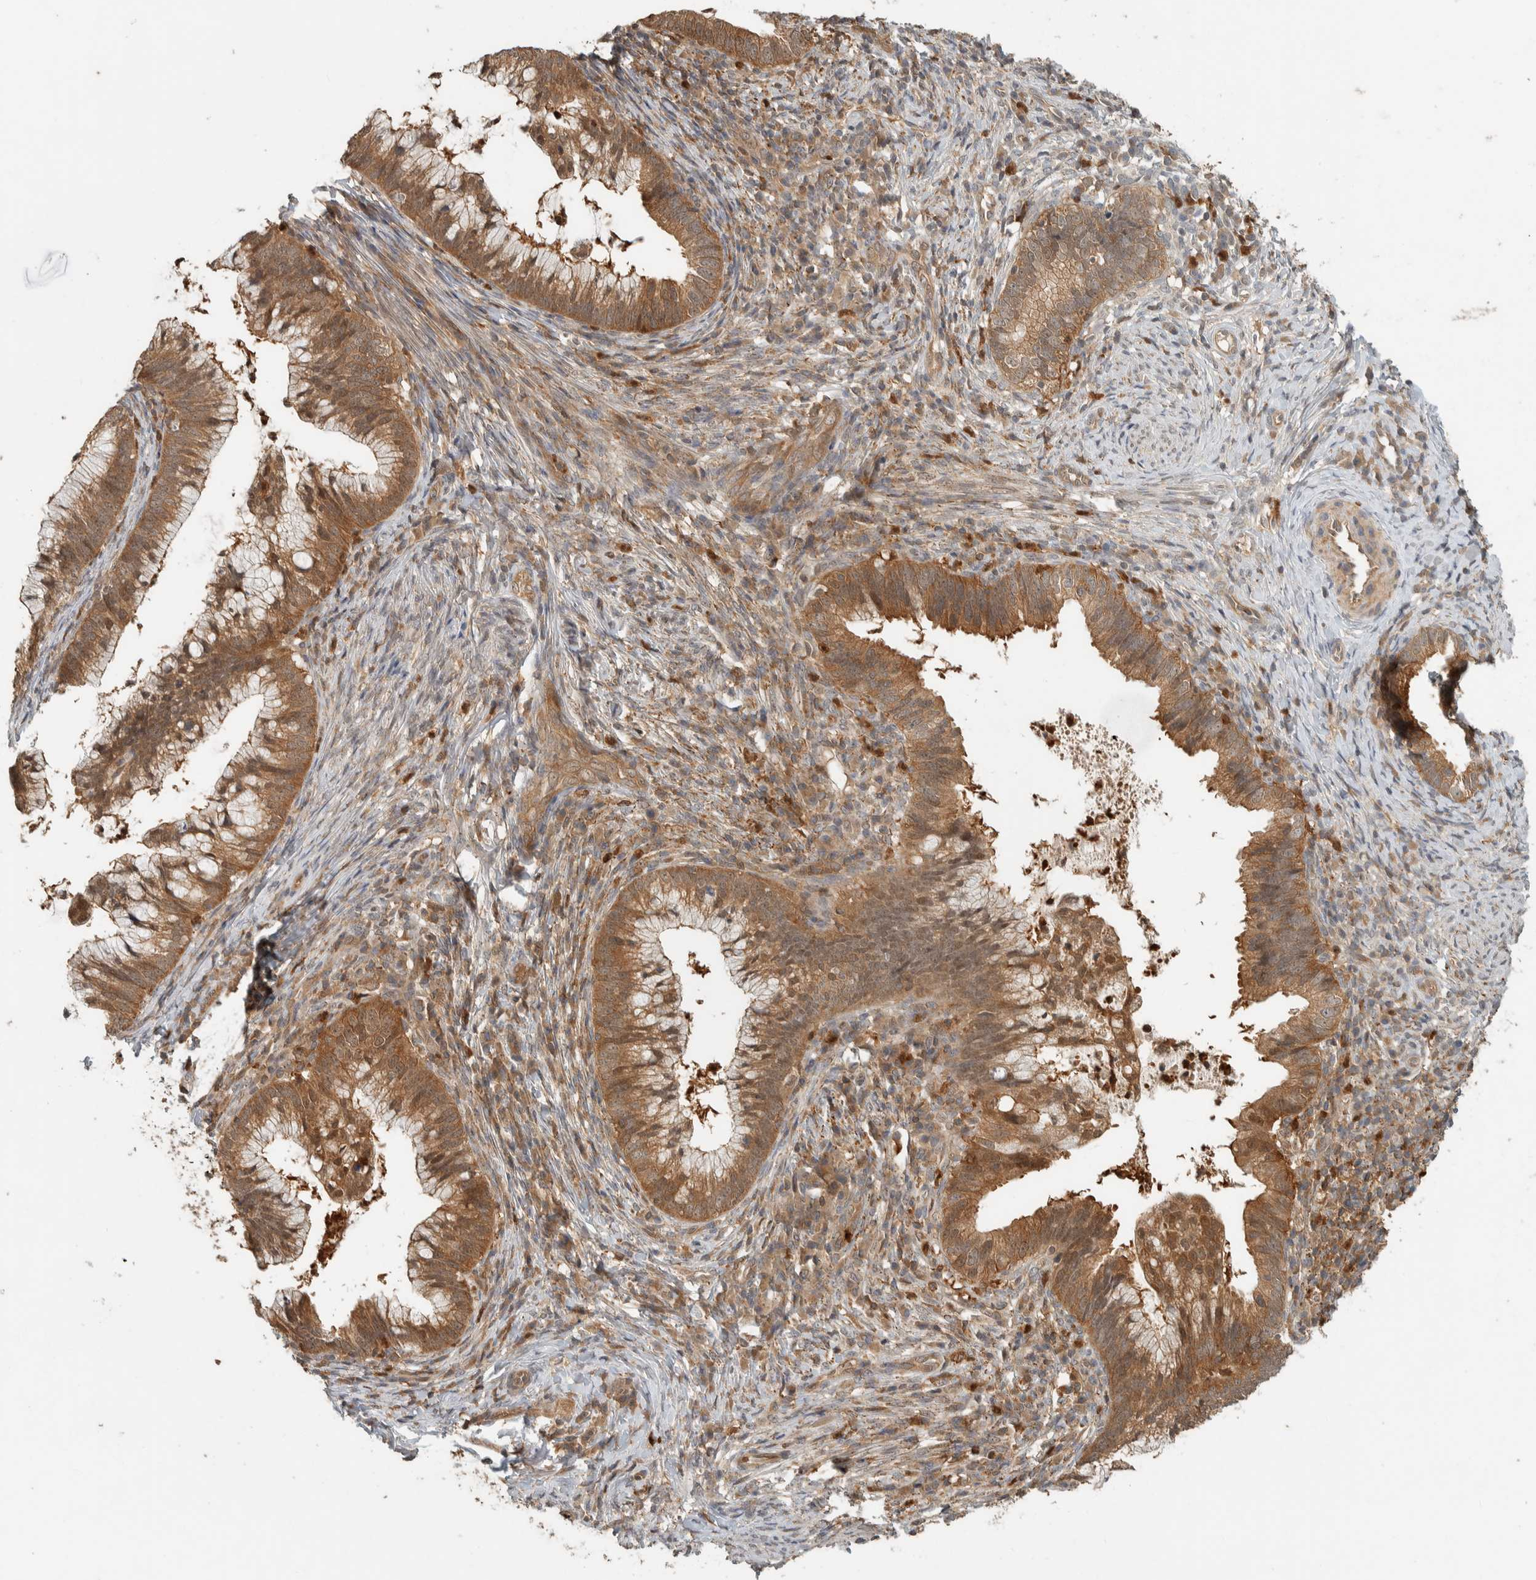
{"staining": {"intensity": "moderate", "quantity": ">75%", "location": "cytoplasmic/membranous"}, "tissue": "cervical cancer", "cell_type": "Tumor cells", "image_type": "cancer", "snomed": [{"axis": "morphology", "description": "Adenocarcinoma, NOS"}, {"axis": "topography", "description": "Cervix"}], "caption": "The photomicrograph demonstrates a brown stain indicating the presence of a protein in the cytoplasmic/membranous of tumor cells in cervical cancer.", "gene": "ADSS2", "patient": {"sex": "female", "age": 36}}